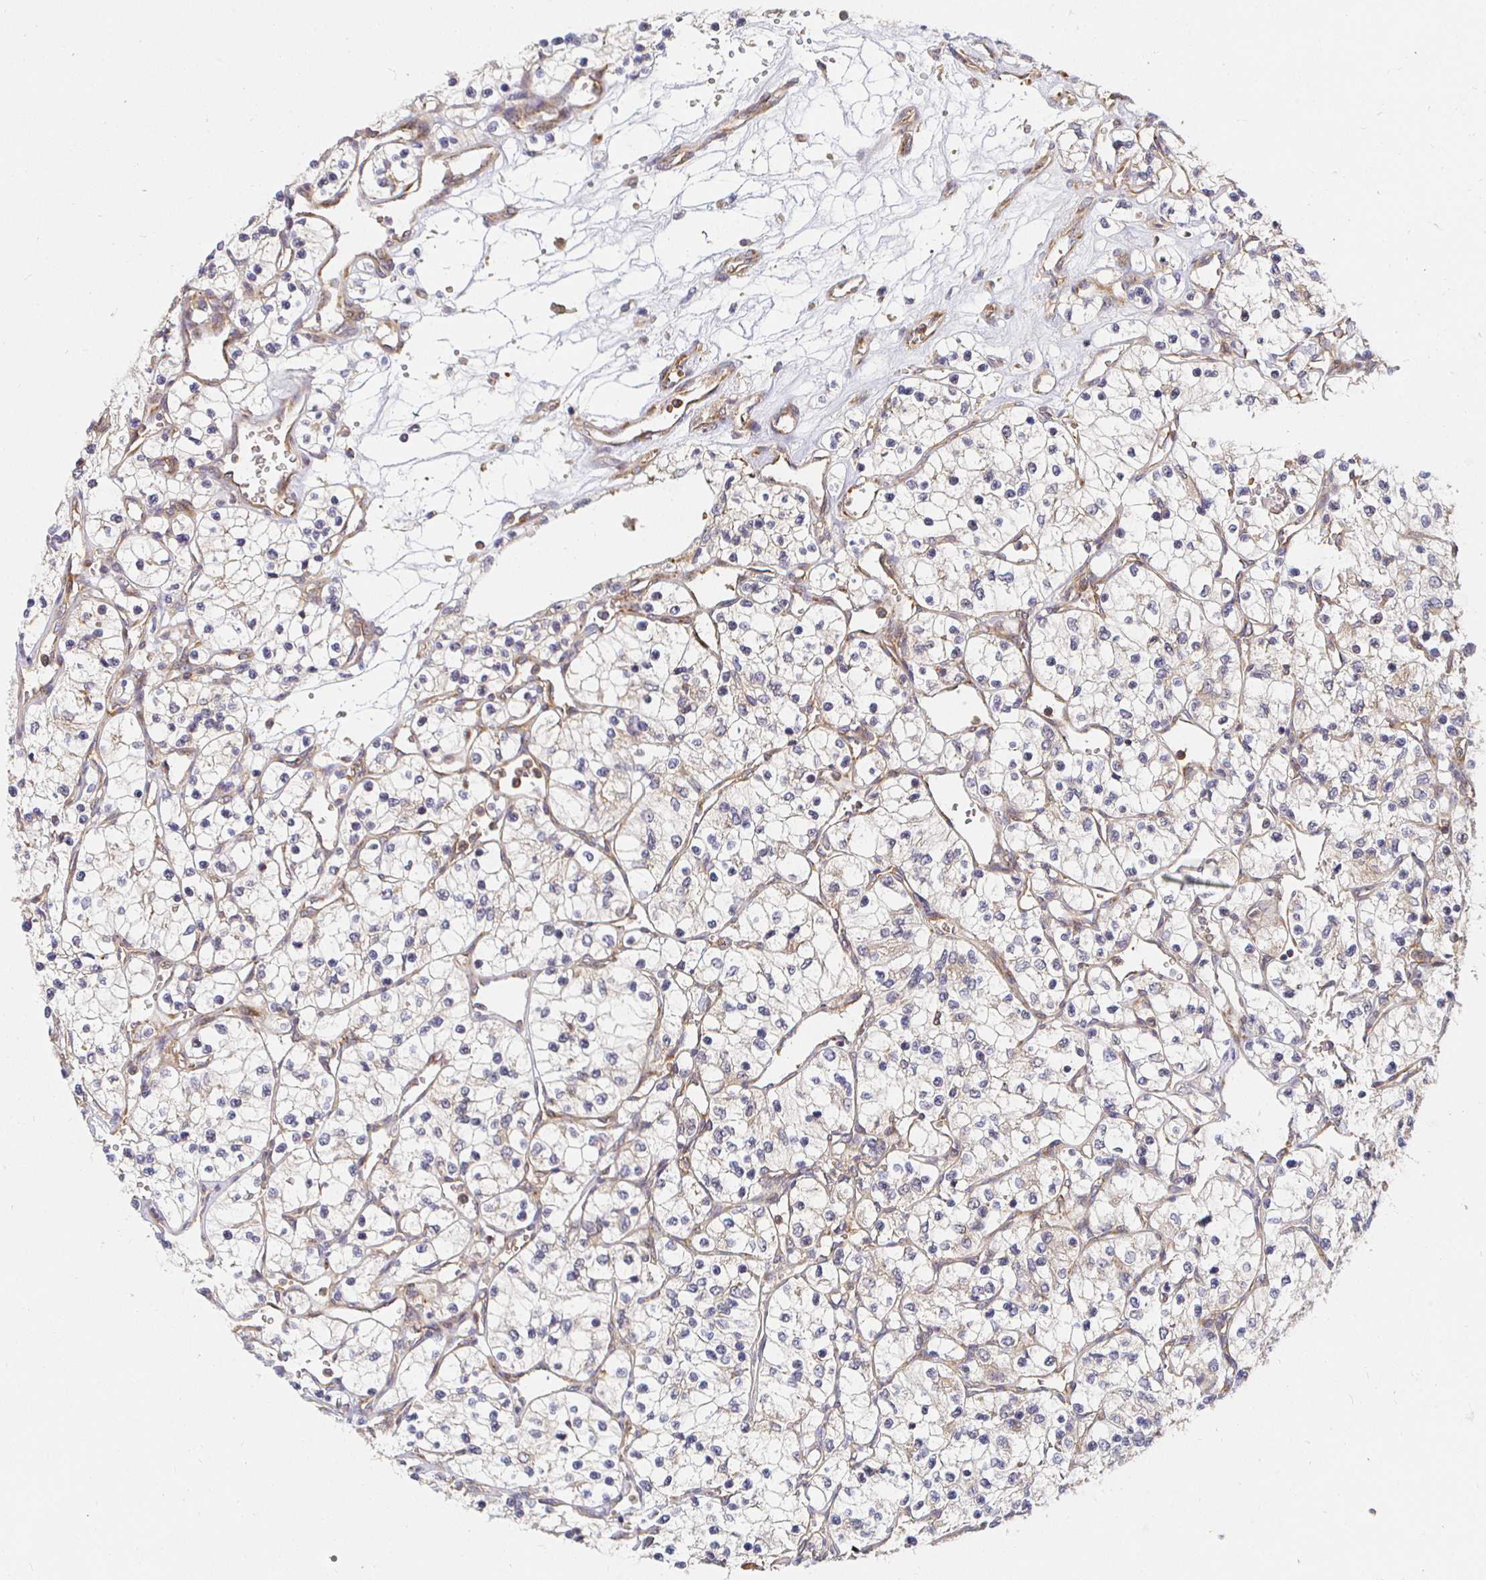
{"staining": {"intensity": "negative", "quantity": "none", "location": "none"}, "tissue": "renal cancer", "cell_type": "Tumor cells", "image_type": "cancer", "snomed": [{"axis": "morphology", "description": "Adenocarcinoma, NOS"}, {"axis": "topography", "description": "Kidney"}], "caption": "DAB (3,3'-diaminobenzidine) immunohistochemical staining of renal adenocarcinoma exhibits no significant expression in tumor cells.", "gene": "IRAK1", "patient": {"sex": "female", "age": 69}}